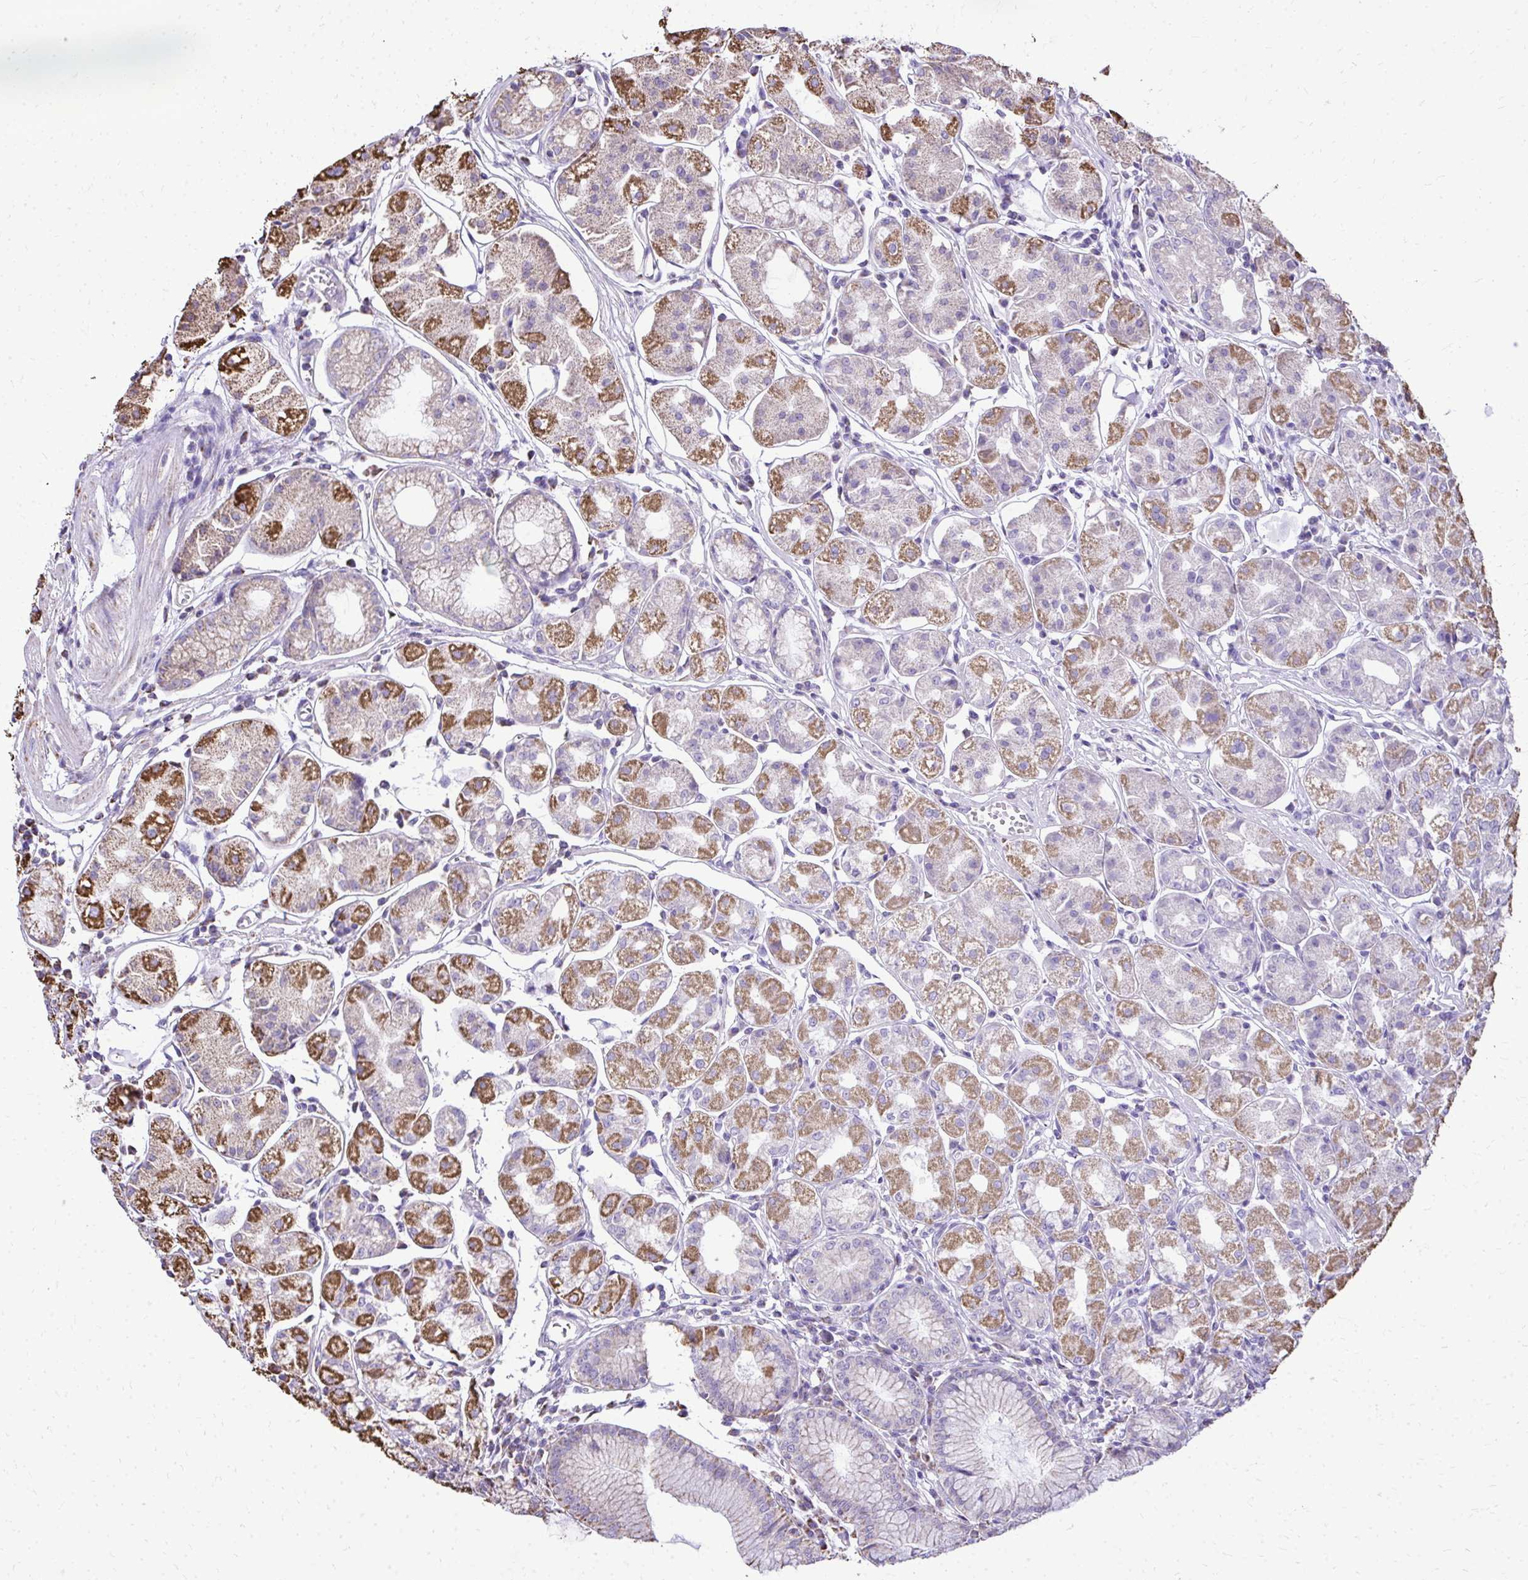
{"staining": {"intensity": "moderate", "quantity": "25%-75%", "location": "cytoplasmic/membranous"}, "tissue": "stomach", "cell_type": "Glandular cells", "image_type": "normal", "snomed": [{"axis": "morphology", "description": "Normal tissue, NOS"}, {"axis": "topography", "description": "Stomach"}], "caption": "Protein staining of benign stomach exhibits moderate cytoplasmic/membranous positivity in about 25%-75% of glandular cells.", "gene": "MPZL2", "patient": {"sex": "male", "age": 55}}